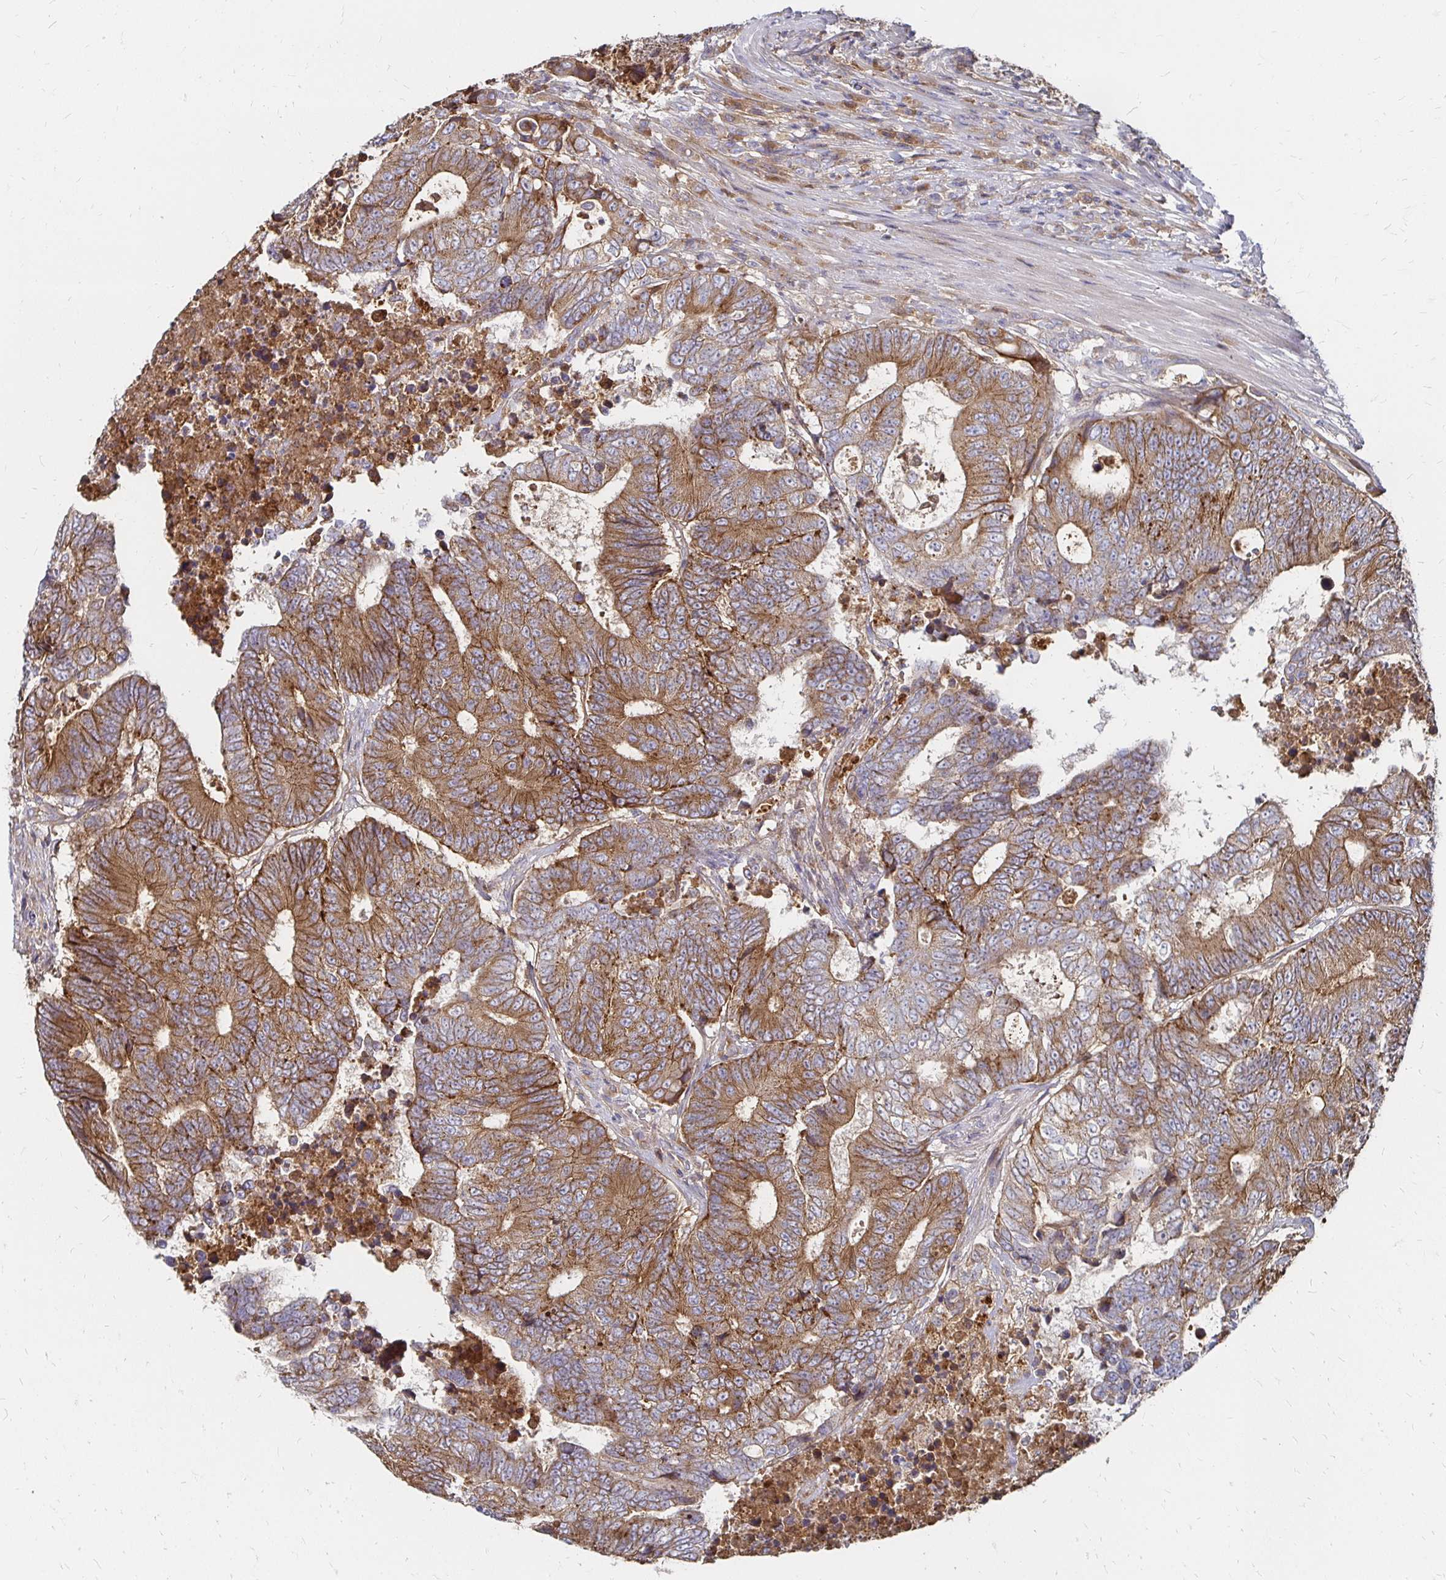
{"staining": {"intensity": "moderate", "quantity": ">75%", "location": "cytoplasmic/membranous"}, "tissue": "colorectal cancer", "cell_type": "Tumor cells", "image_type": "cancer", "snomed": [{"axis": "morphology", "description": "Adenocarcinoma, NOS"}, {"axis": "topography", "description": "Colon"}], "caption": "A brown stain highlights moderate cytoplasmic/membranous expression of a protein in adenocarcinoma (colorectal) tumor cells.", "gene": "NCSTN", "patient": {"sex": "female", "age": 48}}